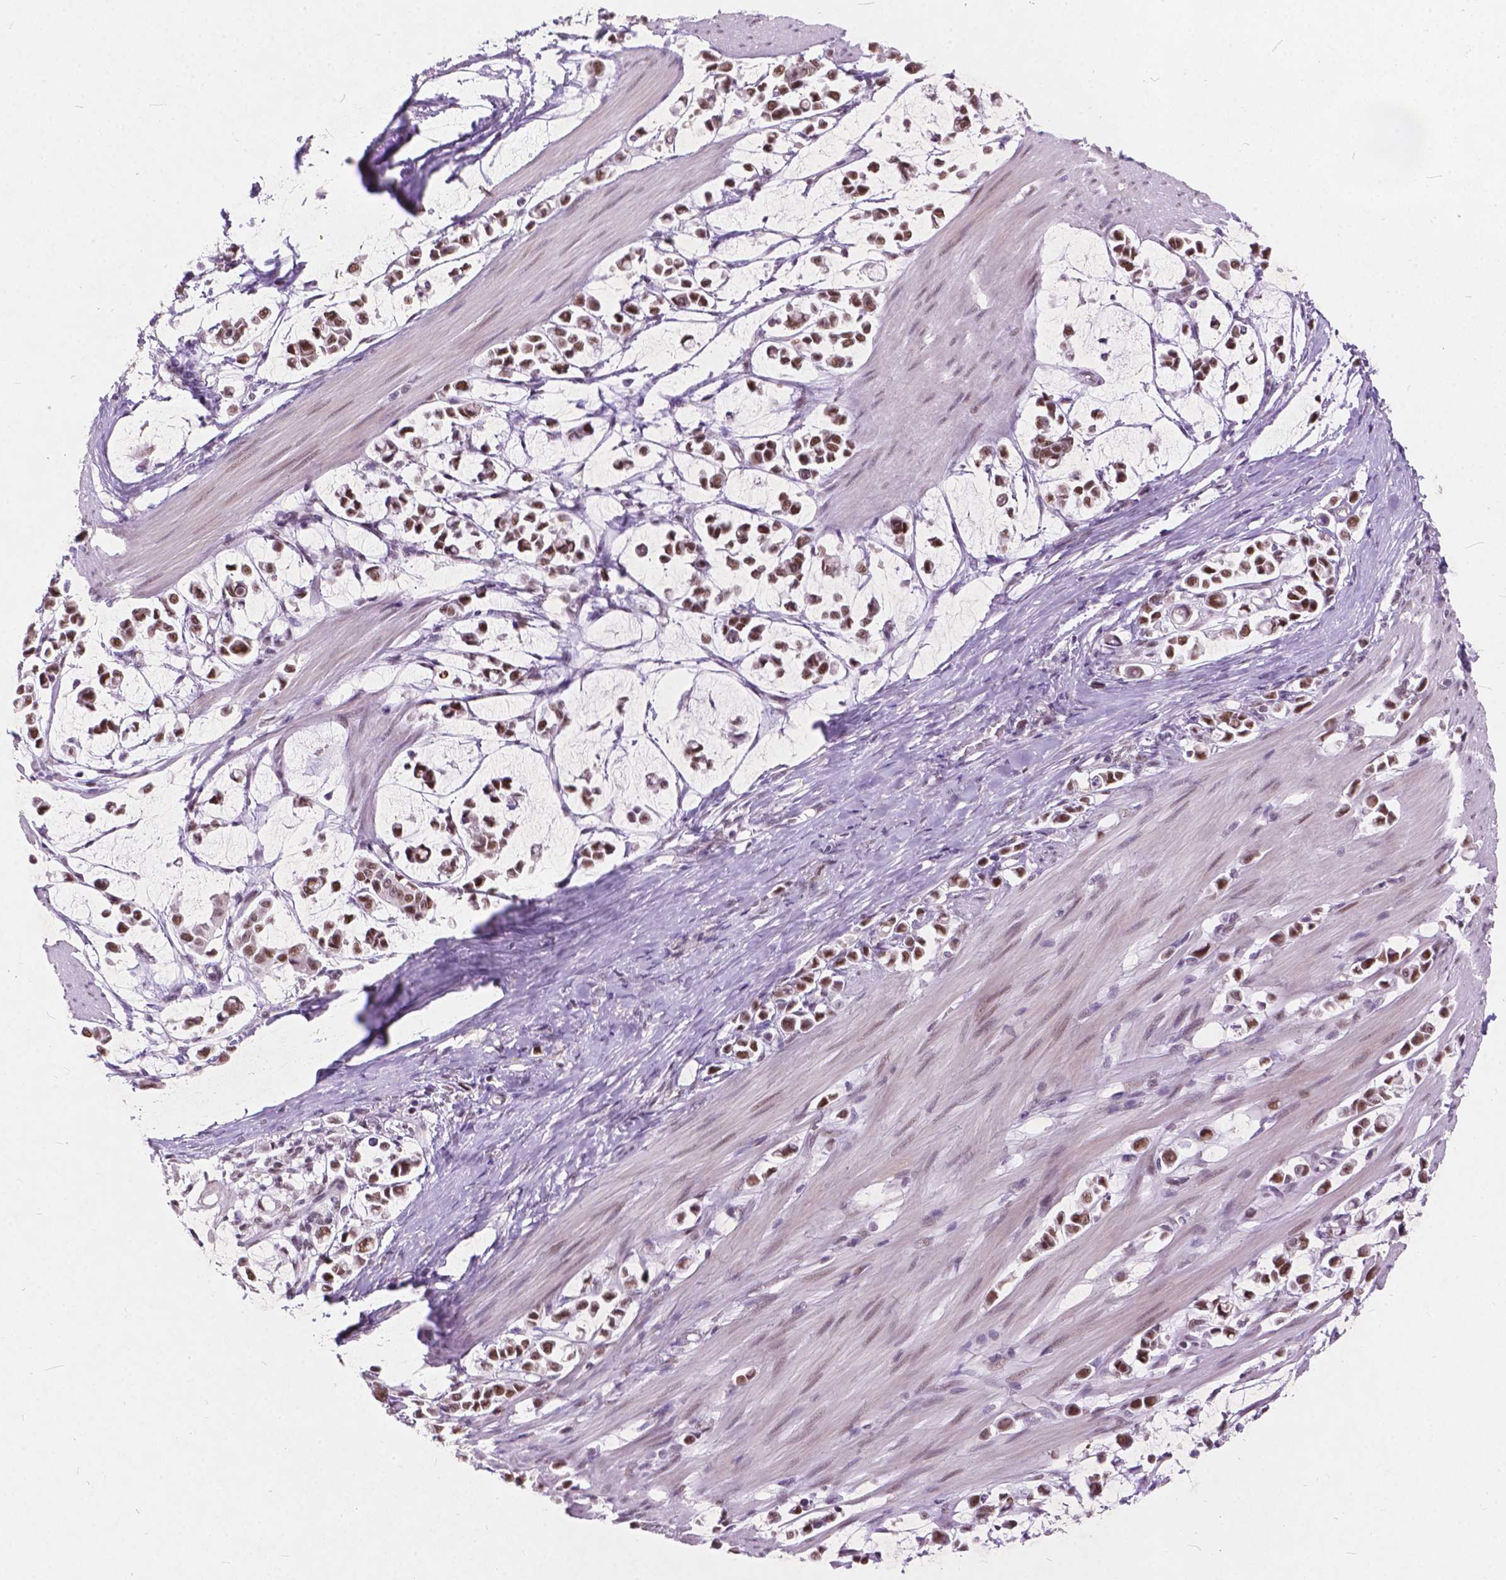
{"staining": {"intensity": "moderate", "quantity": ">75%", "location": "nuclear"}, "tissue": "stomach cancer", "cell_type": "Tumor cells", "image_type": "cancer", "snomed": [{"axis": "morphology", "description": "Adenocarcinoma, NOS"}, {"axis": "topography", "description": "Stomach"}], "caption": "Immunohistochemical staining of human adenocarcinoma (stomach) displays medium levels of moderate nuclear protein positivity in approximately >75% of tumor cells.", "gene": "FAM53A", "patient": {"sex": "male", "age": 82}}